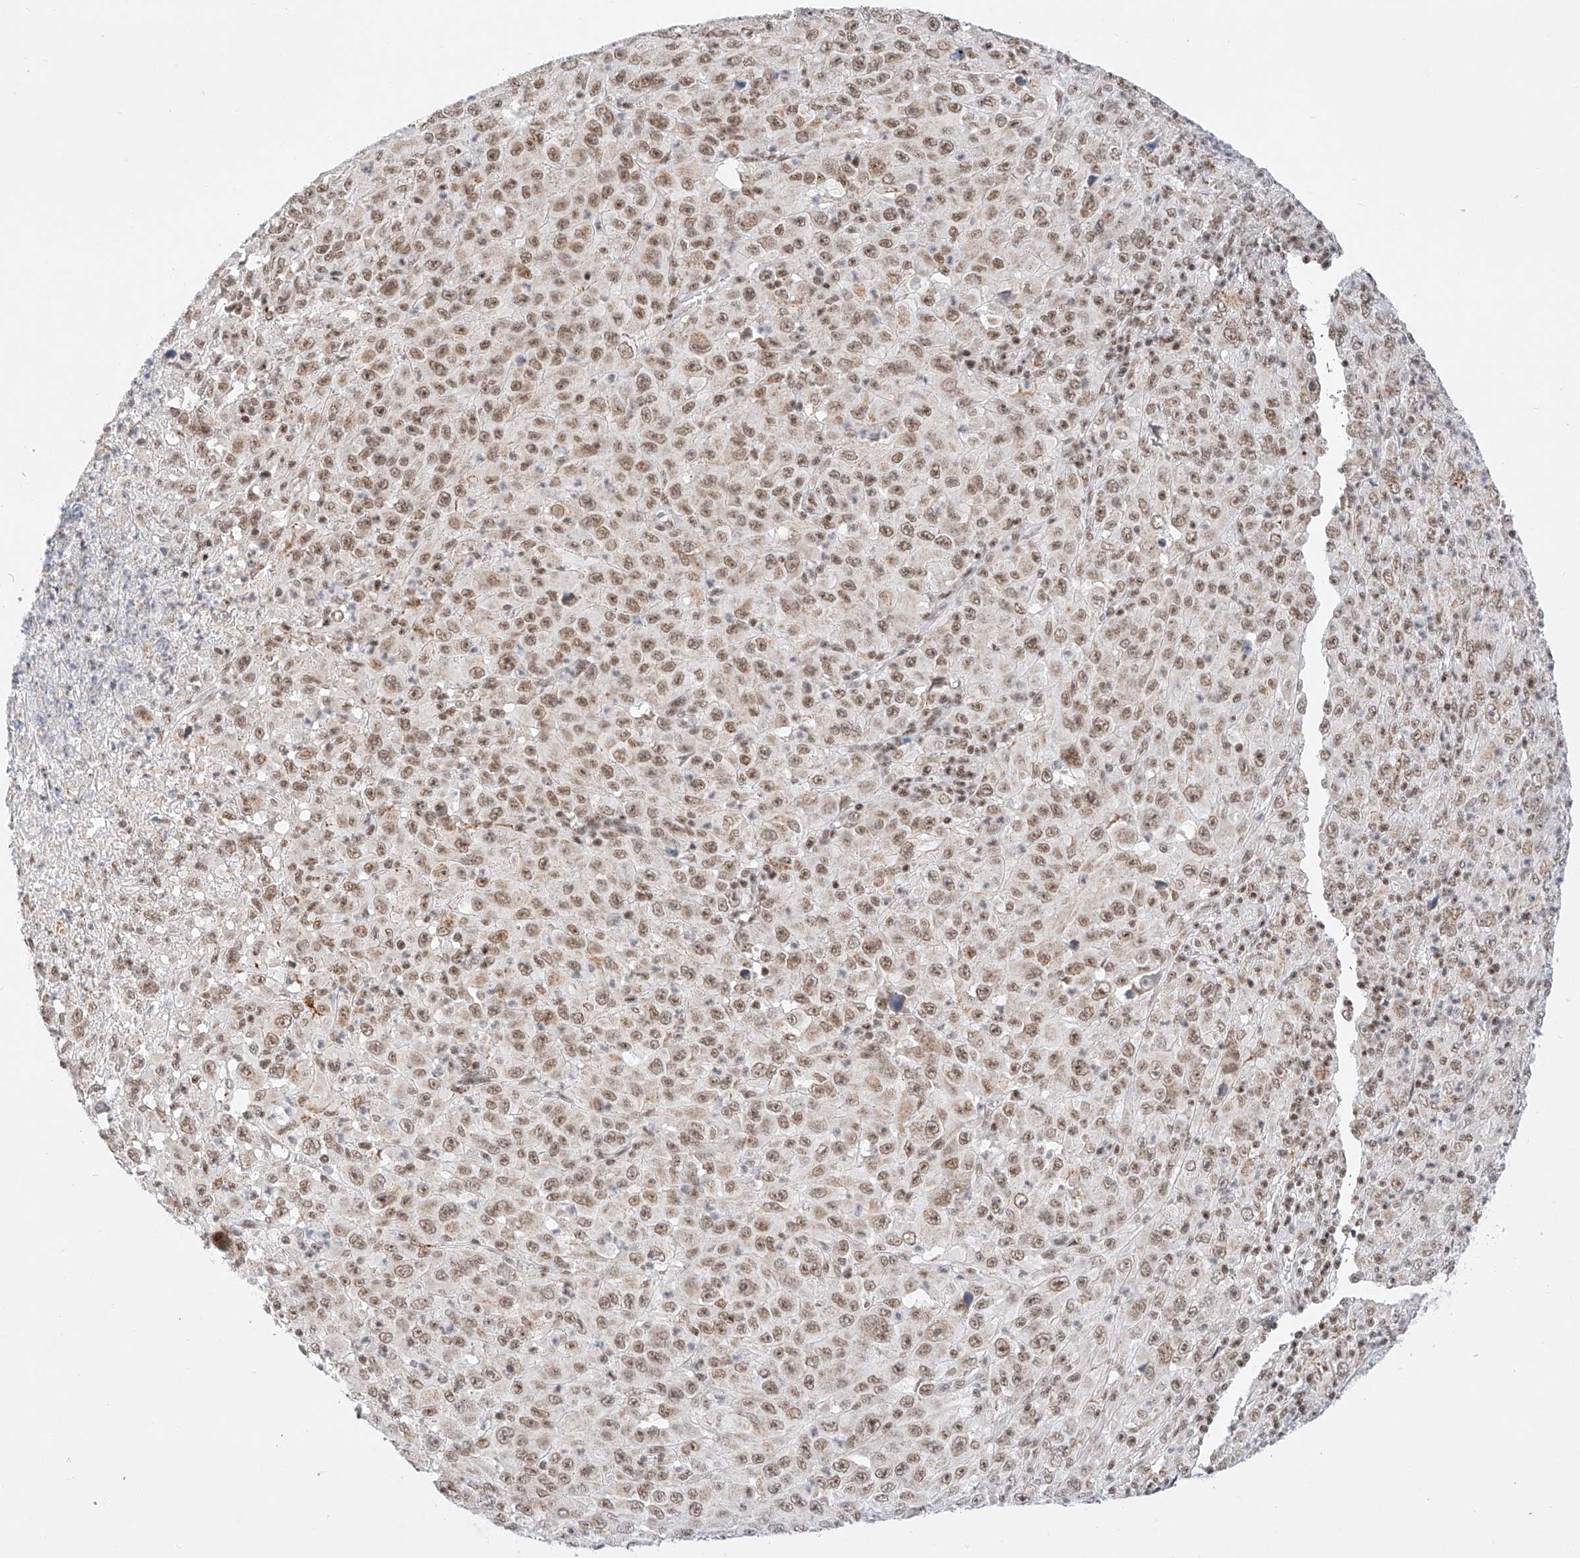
{"staining": {"intensity": "moderate", "quantity": ">75%", "location": "nuclear"}, "tissue": "melanoma", "cell_type": "Tumor cells", "image_type": "cancer", "snomed": [{"axis": "morphology", "description": "Malignant melanoma, Metastatic site"}, {"axis": "topography", "description": "Skin"}], "caption": "Tumor cells display medium levels of moderate nuclear expression in approximately >75% of cells in human malignant melanoma (metastatic site).", "gene": "NRF1", "patient": {"sex": "female", "age": 56}}